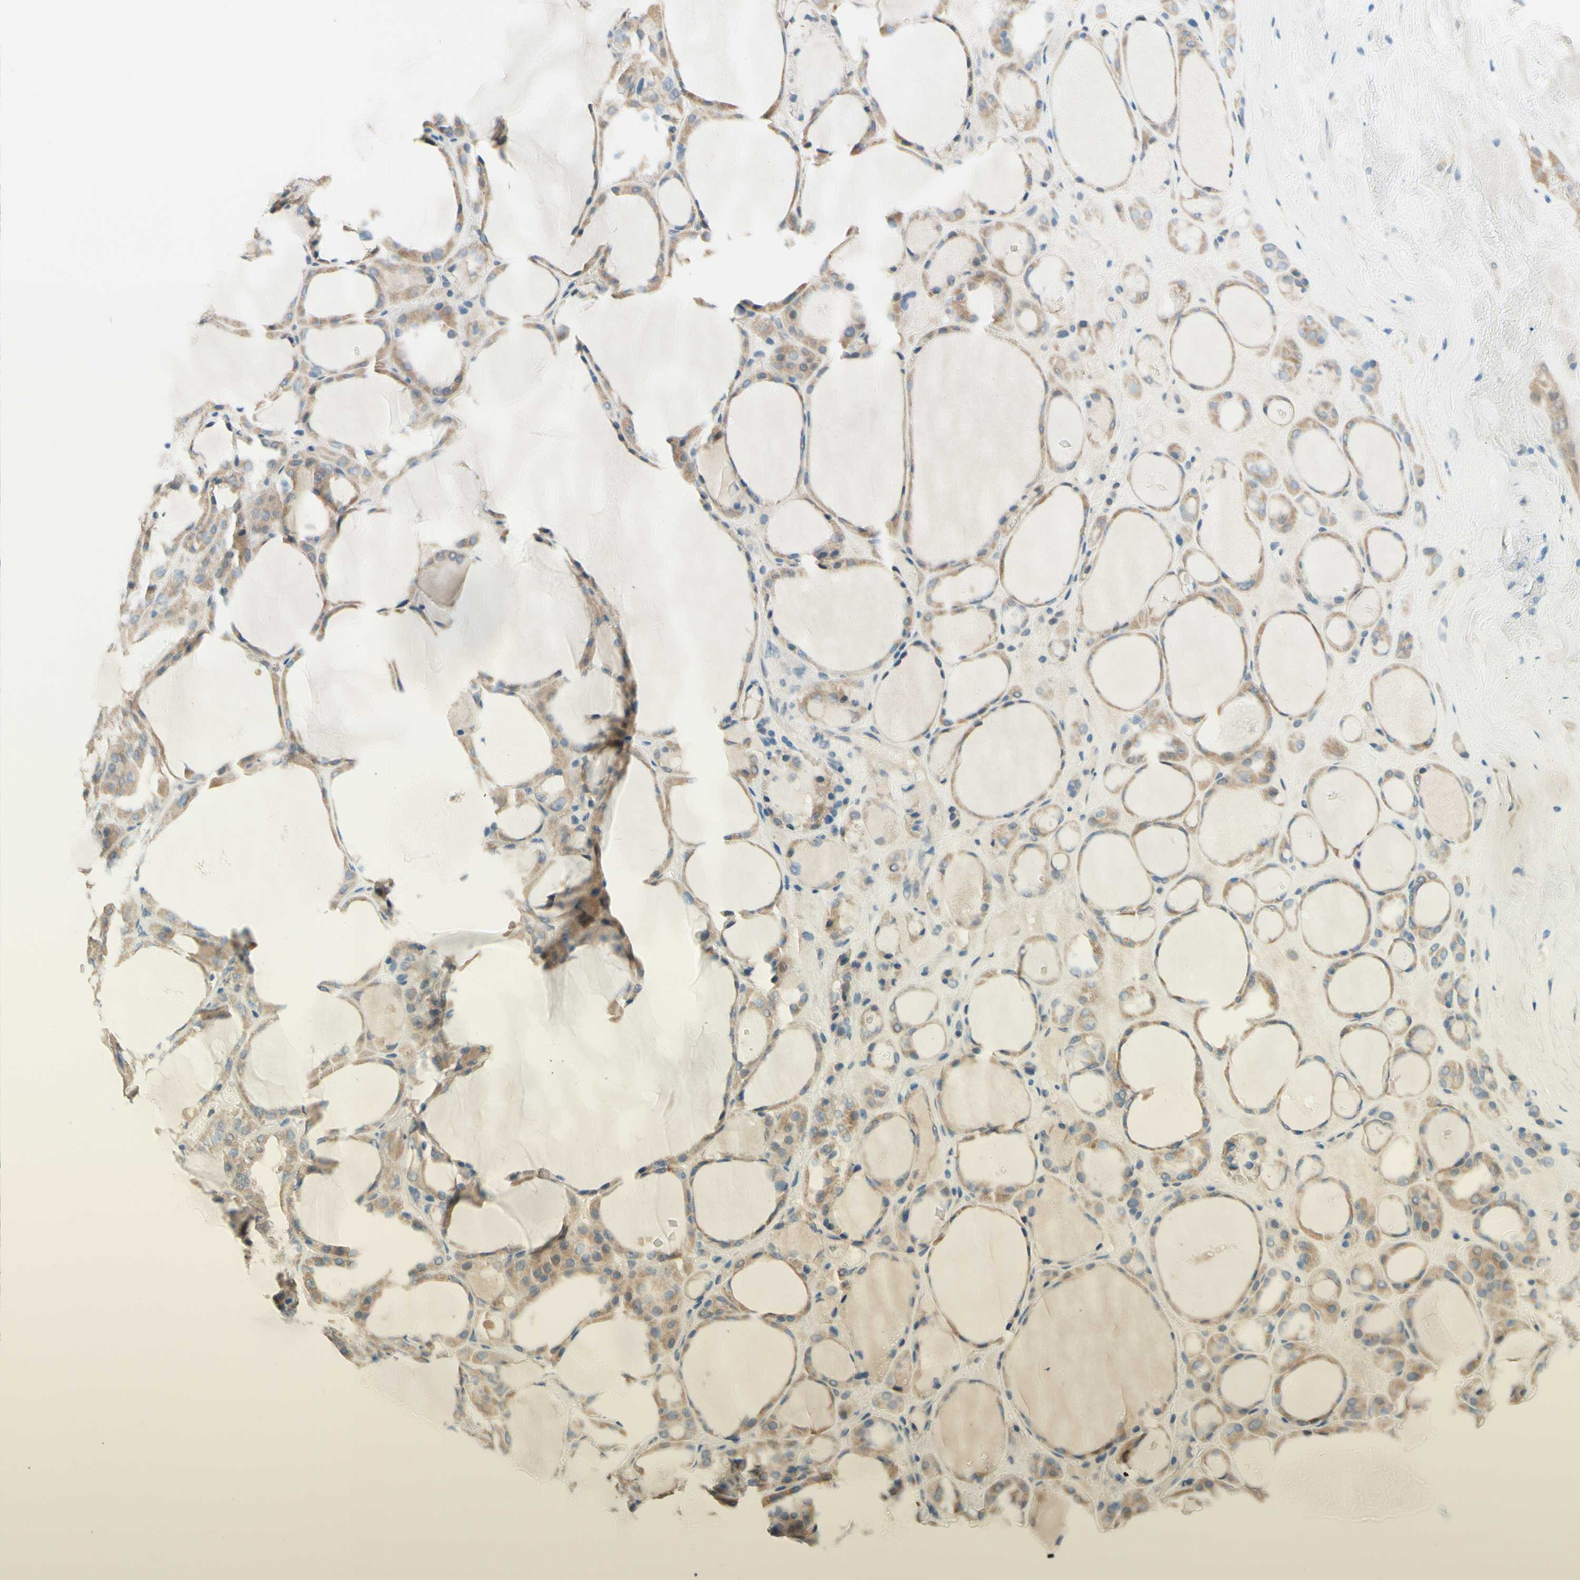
{"staining": {"intensity": "weak", "quantity": "25%-75%", "location": "cytoplasmic/membranous"}, "tissue": "thyroid gland", "cell_type": "Glandular cells", "image_type": "normal", "snomed": [{"axis": "morphology", "description": "Normal tissue, NOS"}, {"axis": "morphology", "description": "Carcinoma, NOS"}, {"axis": "topography", "description": "Thyroid gland"}], "caption": "IHC image of unremarkable thyroid gland: thyroid gland stained using IHC demonstrates low levels of weak protein expression localized specifically in the cytoplasmic/membranous of glandular cells, appearing as a cytoplasmic/membranous brown color.", "gene": "JPH1", "patient": {"sex": "female", "age": 86}}